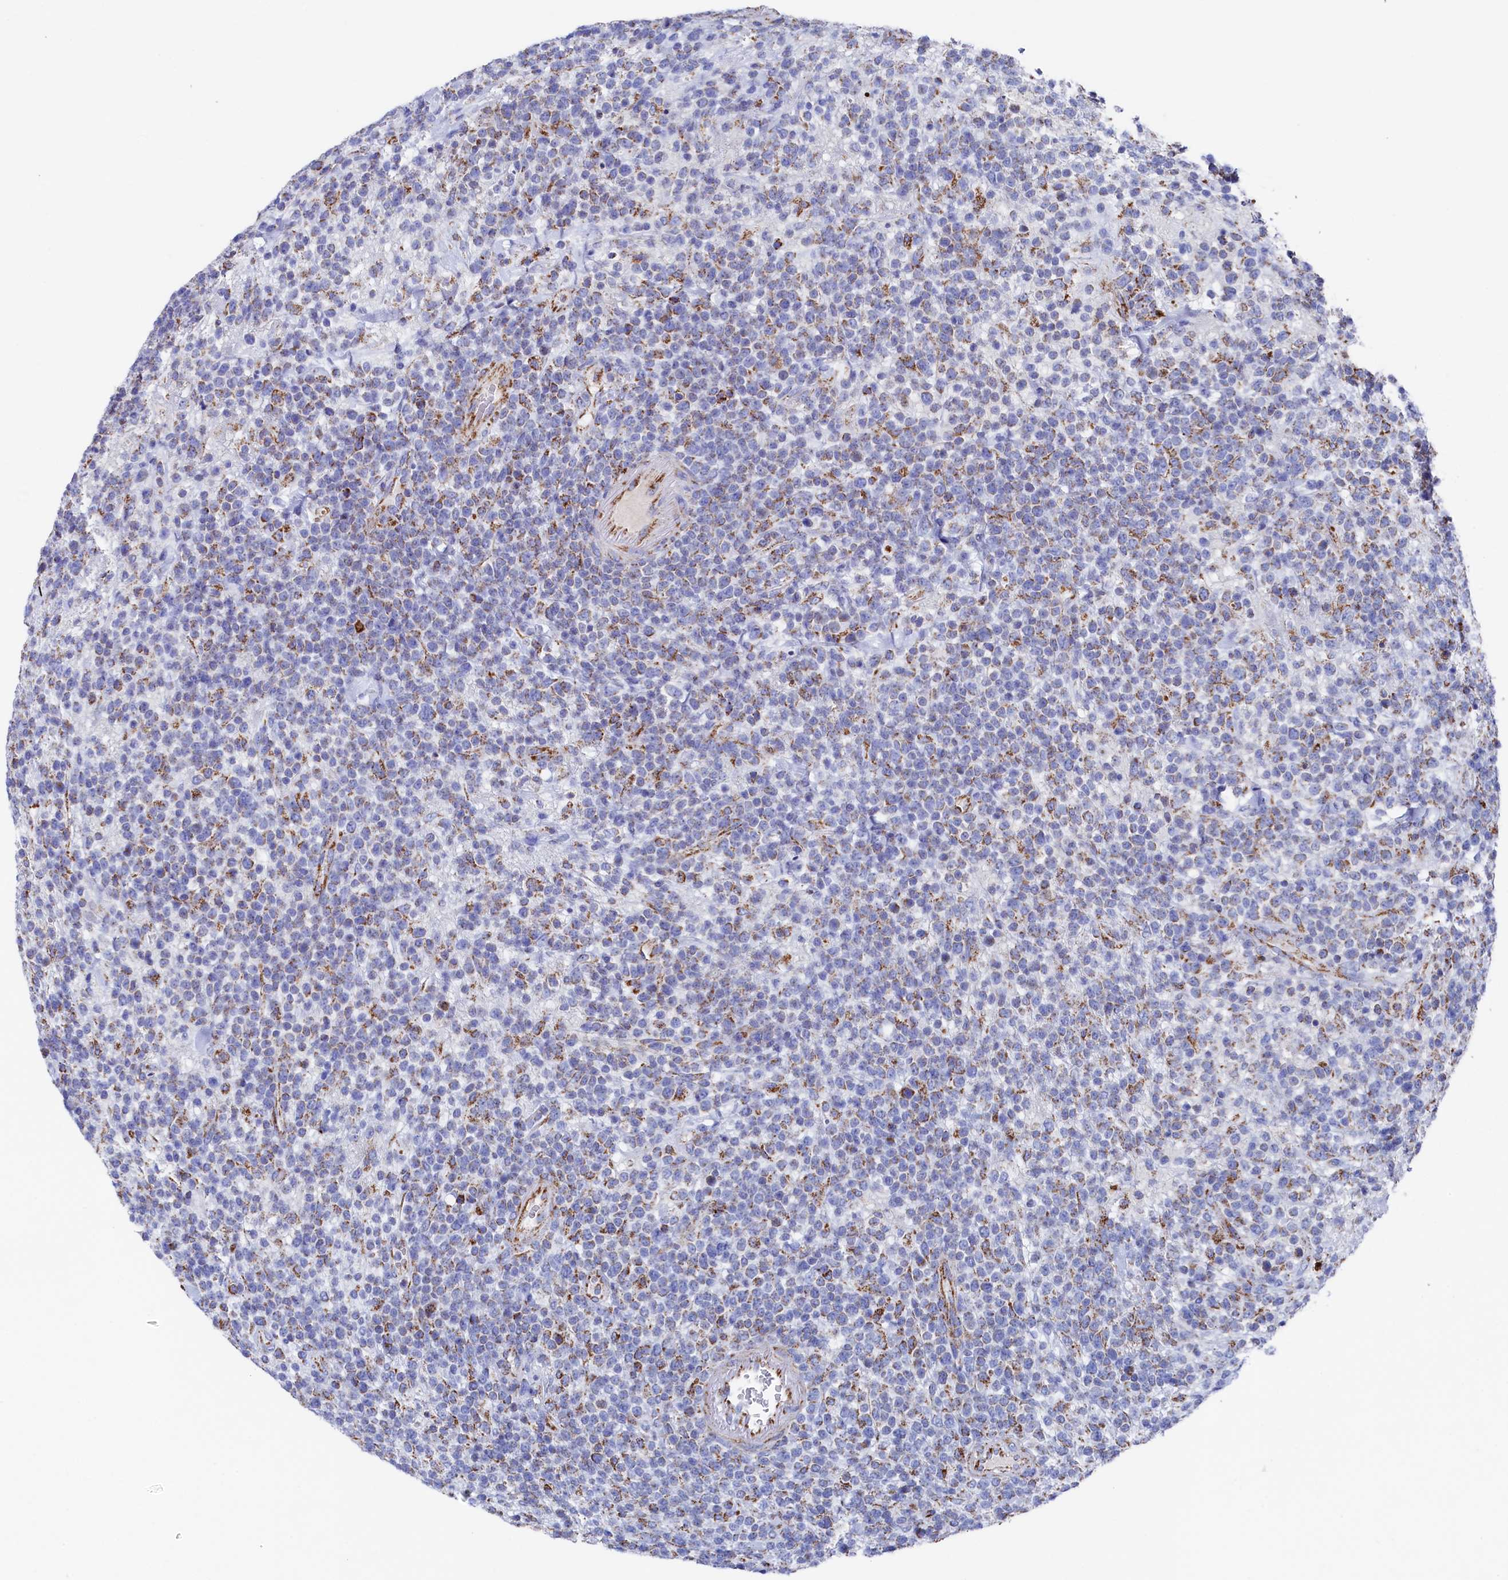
{"staining": {"intensity": "moderate", "quantity": "25%-75%", "location": "cytoplasmic/membranous"}, "tissue": "lymphoma", "cell_type": "Tumor cells", "image_type": "cancer", "snomed": [{"axis": "morphology", "description": "Malignant lymphoma, non-Hodgkin's type, High grade"}, {"axis": "topography", "description": "Colon"}], "caption": "A brown stain labels moderate cytoplasmic/membranous expression of a protein in lymphoma tumor cells.", "gene": "MMAB", "patient": {"sex": "female", "age": 53}}